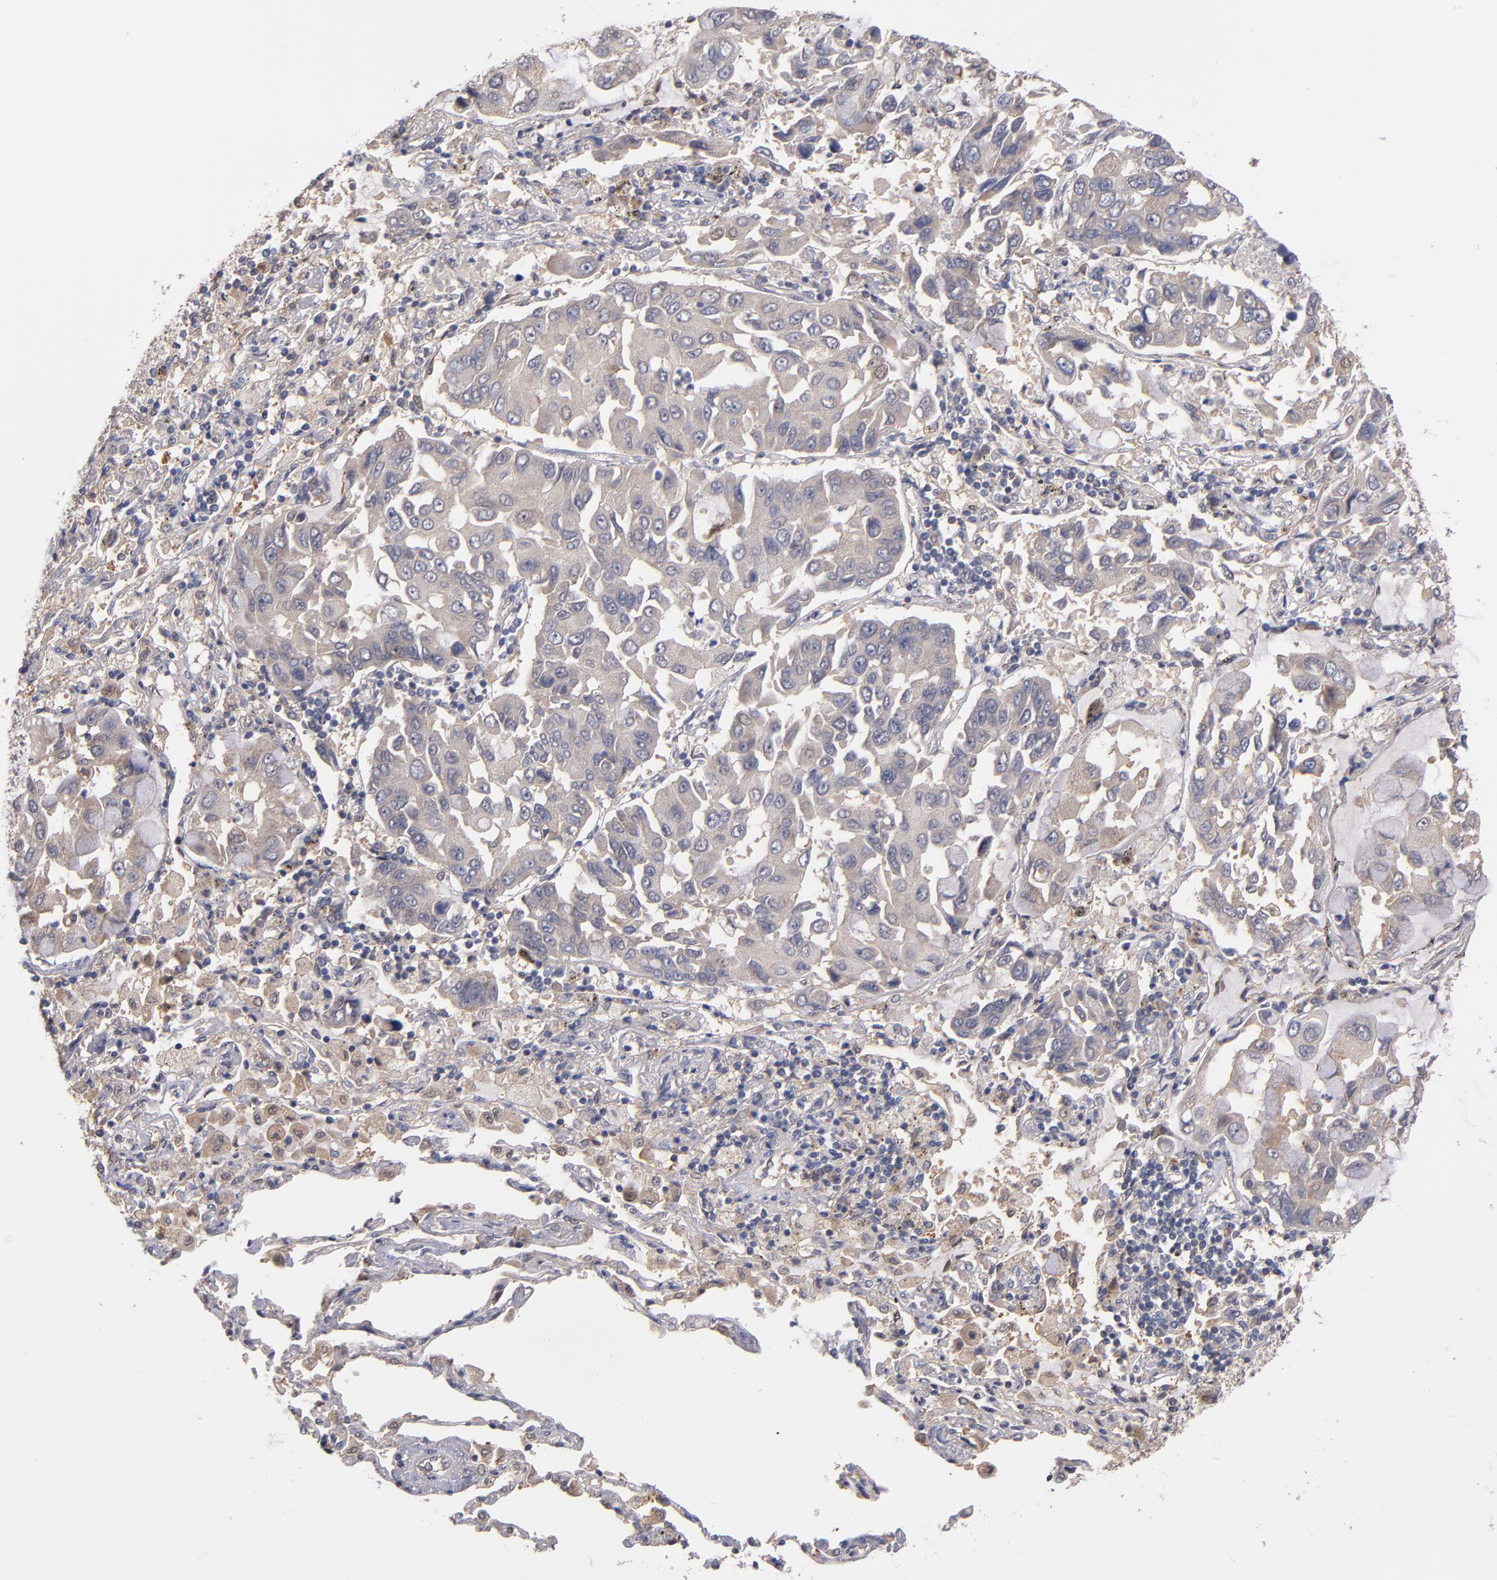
{"staining": {"intensity": "moderate", "quantity": ">75%", "location": "cytoplasmic/membranous"}, "tissue": "lung cancer", "cell_type": "Tumor cells", "image_type": "cancer", "snomed": [{"axis": "morphology", "description": "Adenocarcinoma, NOS"}, {"axis": "topography", "description": "Lung"}], "caption": "Human lung adenocarcinoma stained for a protein (brown) reveals moderate cytoplasmic/membranous positive staining in about >75% of tumor cells.", "gene": "GMFG", "patient": {"sex": "male", "age": 64}}